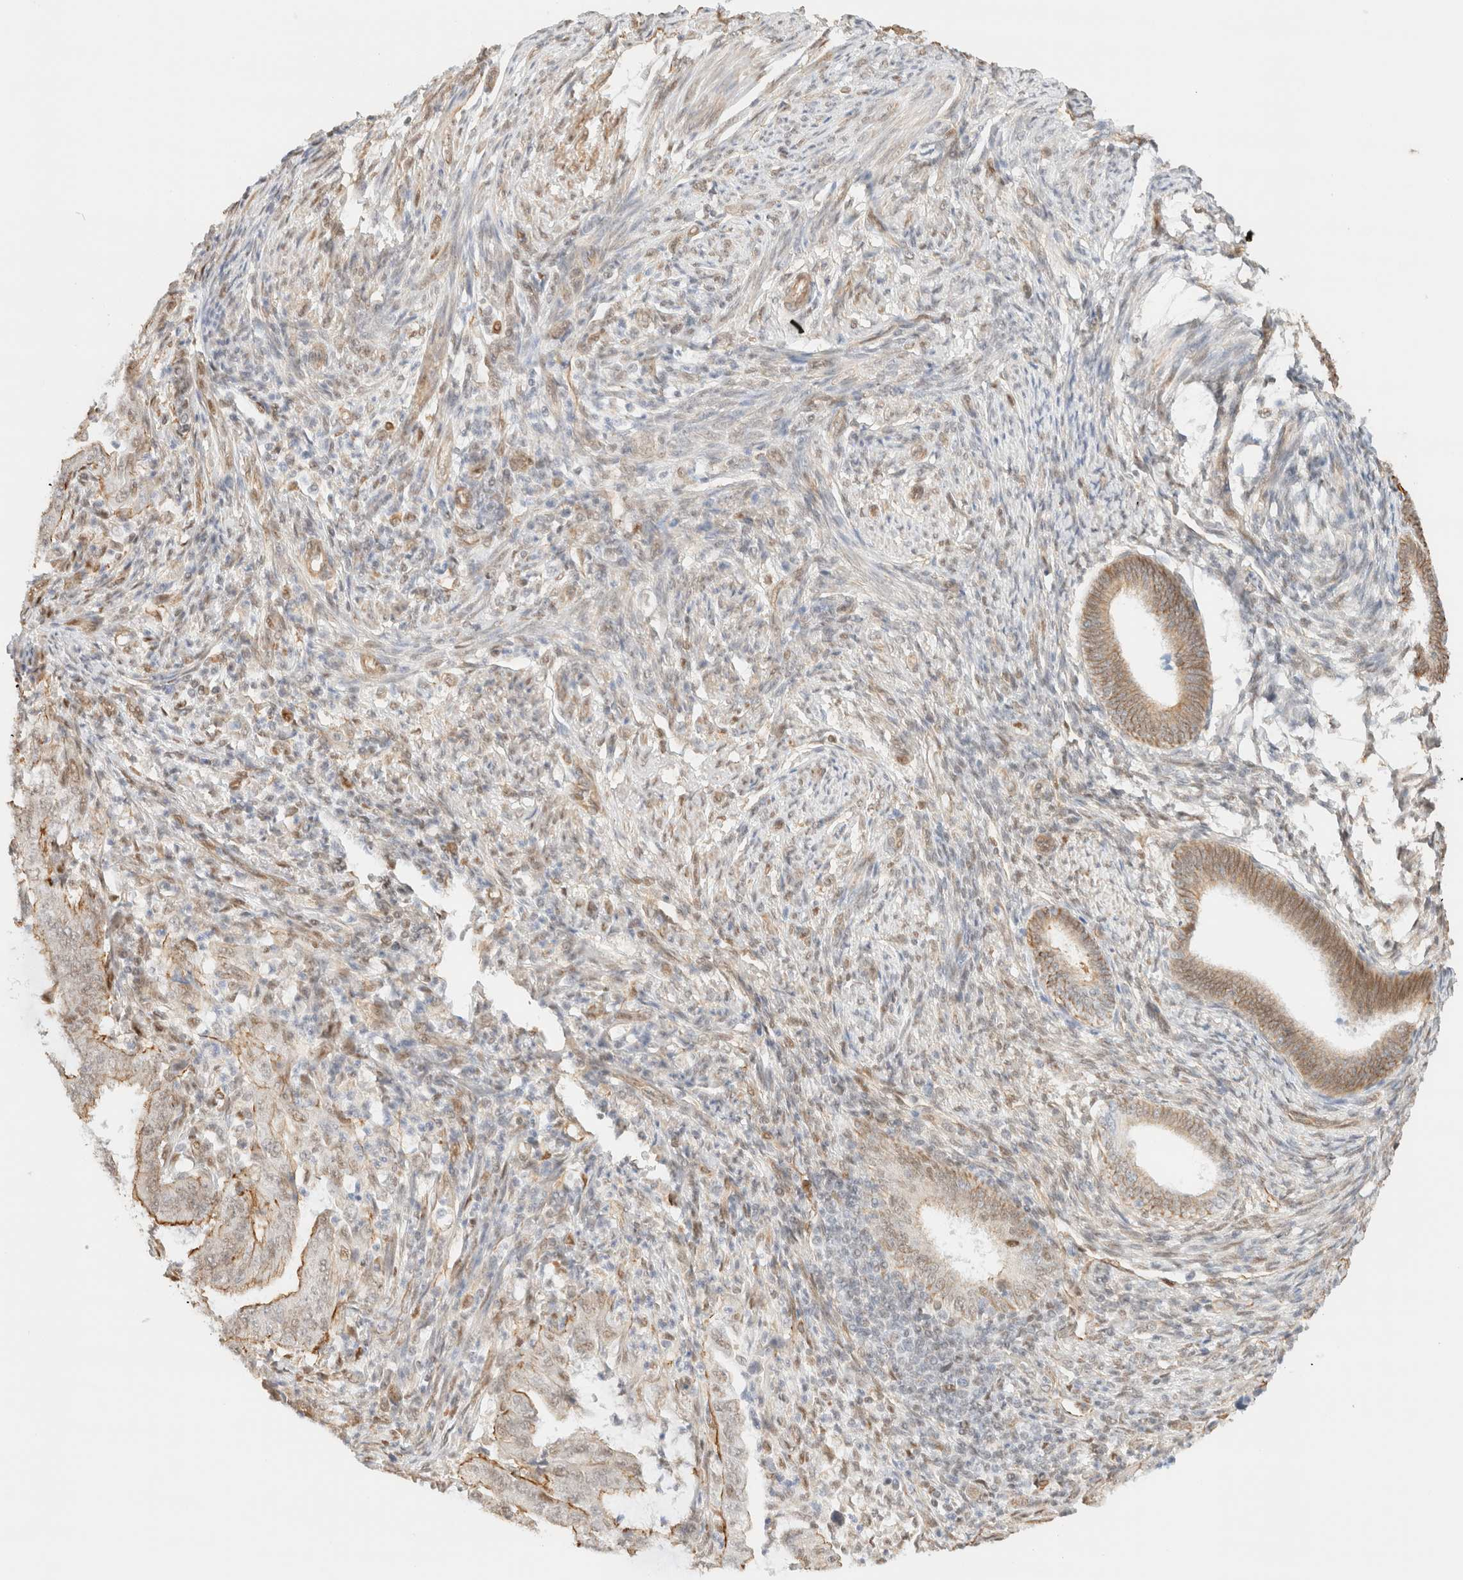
{"staining": {"intensity": "moderate", "quantity": "<25%", "location": "cytoplasmic/membranous"}, "tissue": "endometrial cancer", "cell_type": "Tumor cells", "image_type": "cancer", "snomed": [{"axis": "morphology", "description": "Adenocarcinoma, NOS"}, {"axis": "topography", "description": "Endometrium"}], "caption": "Adenocarcinoma (endometrial) stained for a protein demonstrates moderate cytoplasmic/membranous positivity in tumor cells.", "gene": "ARID5A", "patient": {"sex": "female", "age": 51}}